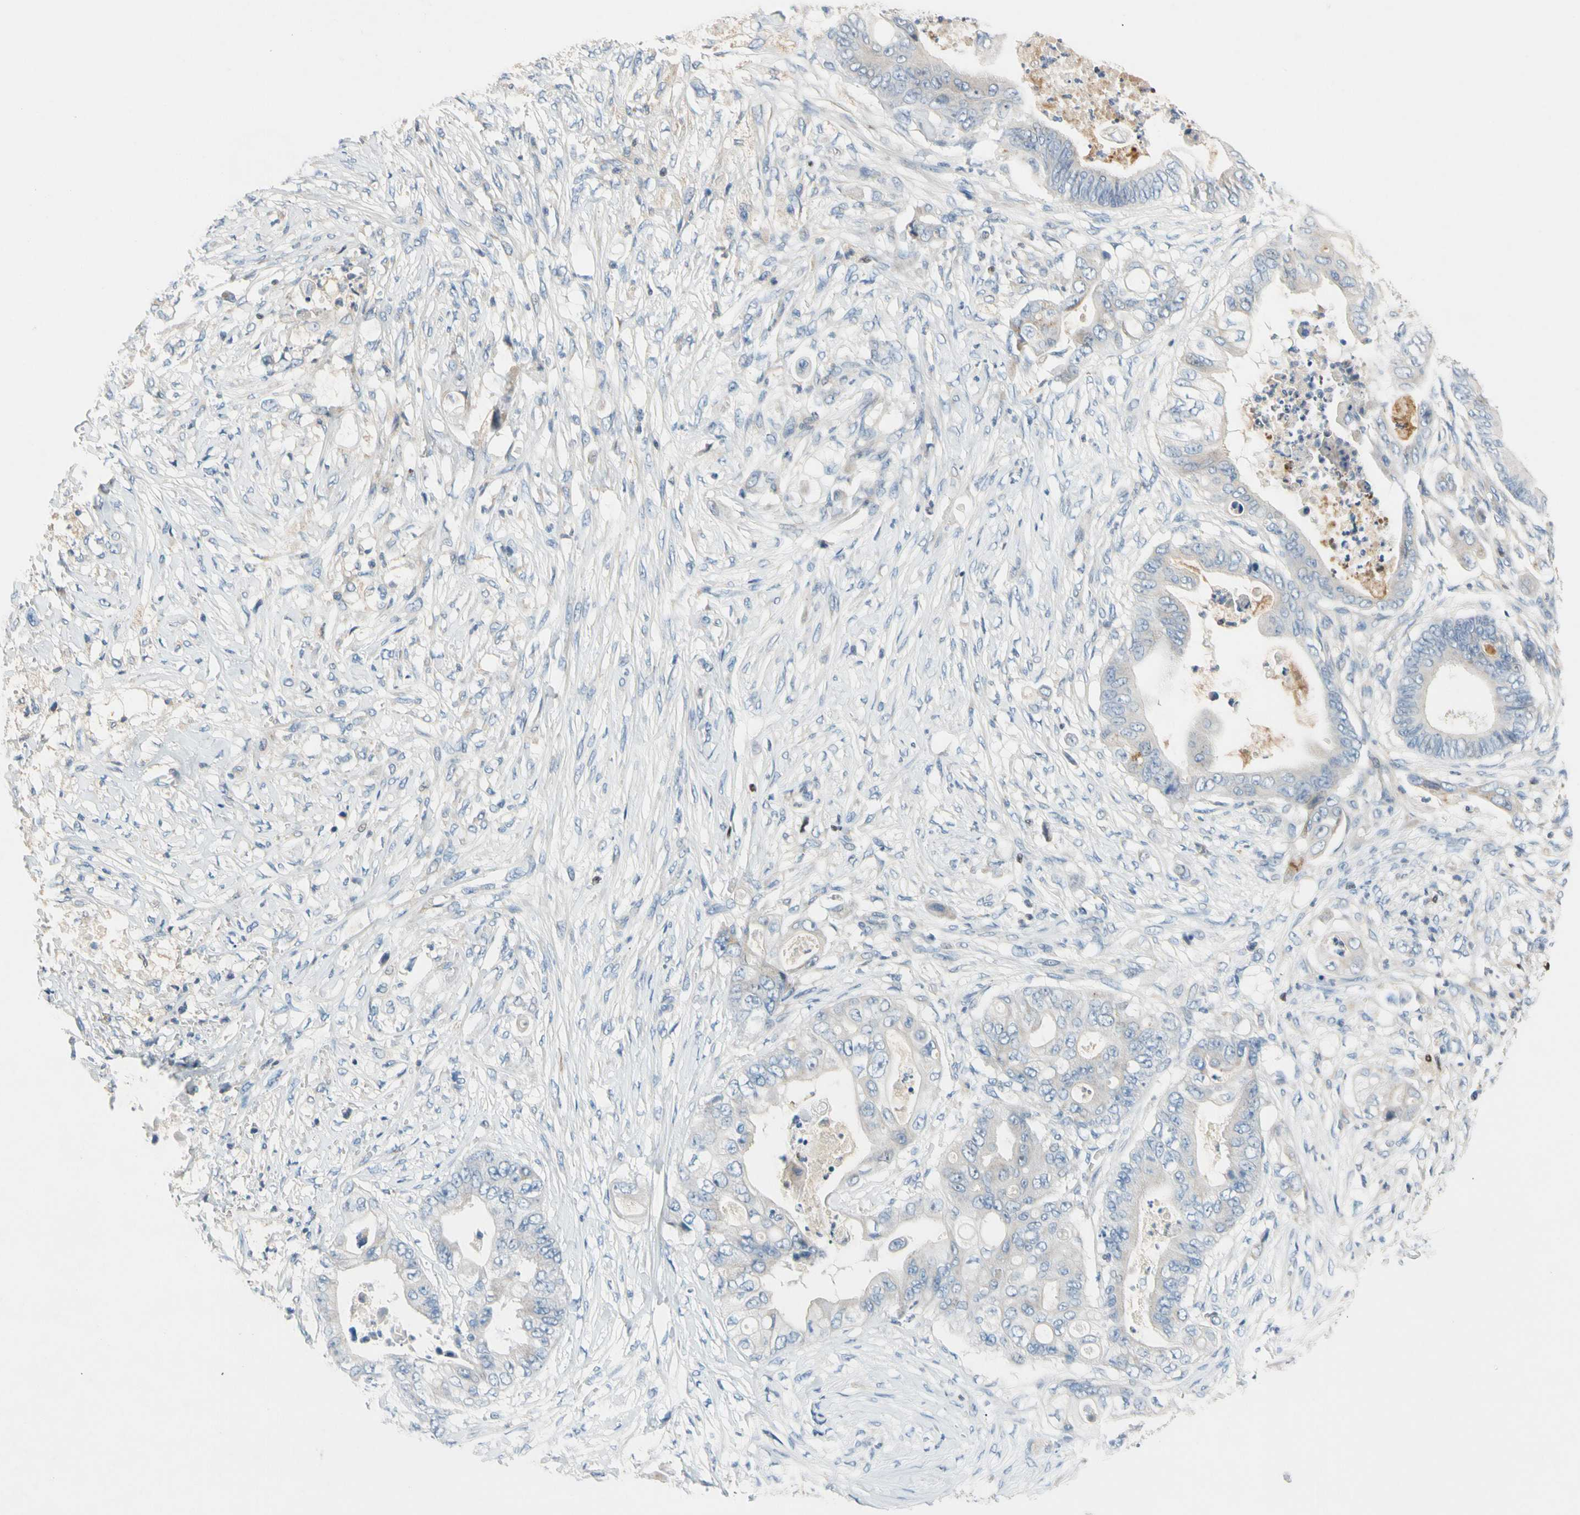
{"staining": {"intensity": "negative", "quantity": "none", "location": "none"}, "tissue": "stomach cancer", "cell_type": "Tumor cells", "image_type": "cancer", "snomed": [{"axis": "morphology", "description": "Adenocarcinoma, NOS"}, {"axis": "topography", "description": "Stomach"}], "caption": "DAB (3,3'-diaminobenzidine) immunohistochemical staining of human stomach adenocarcinoma exhibits no significant staining in tumor cells.", "gene": "SP140", "patient": {"sex": "female", "age": 73}}